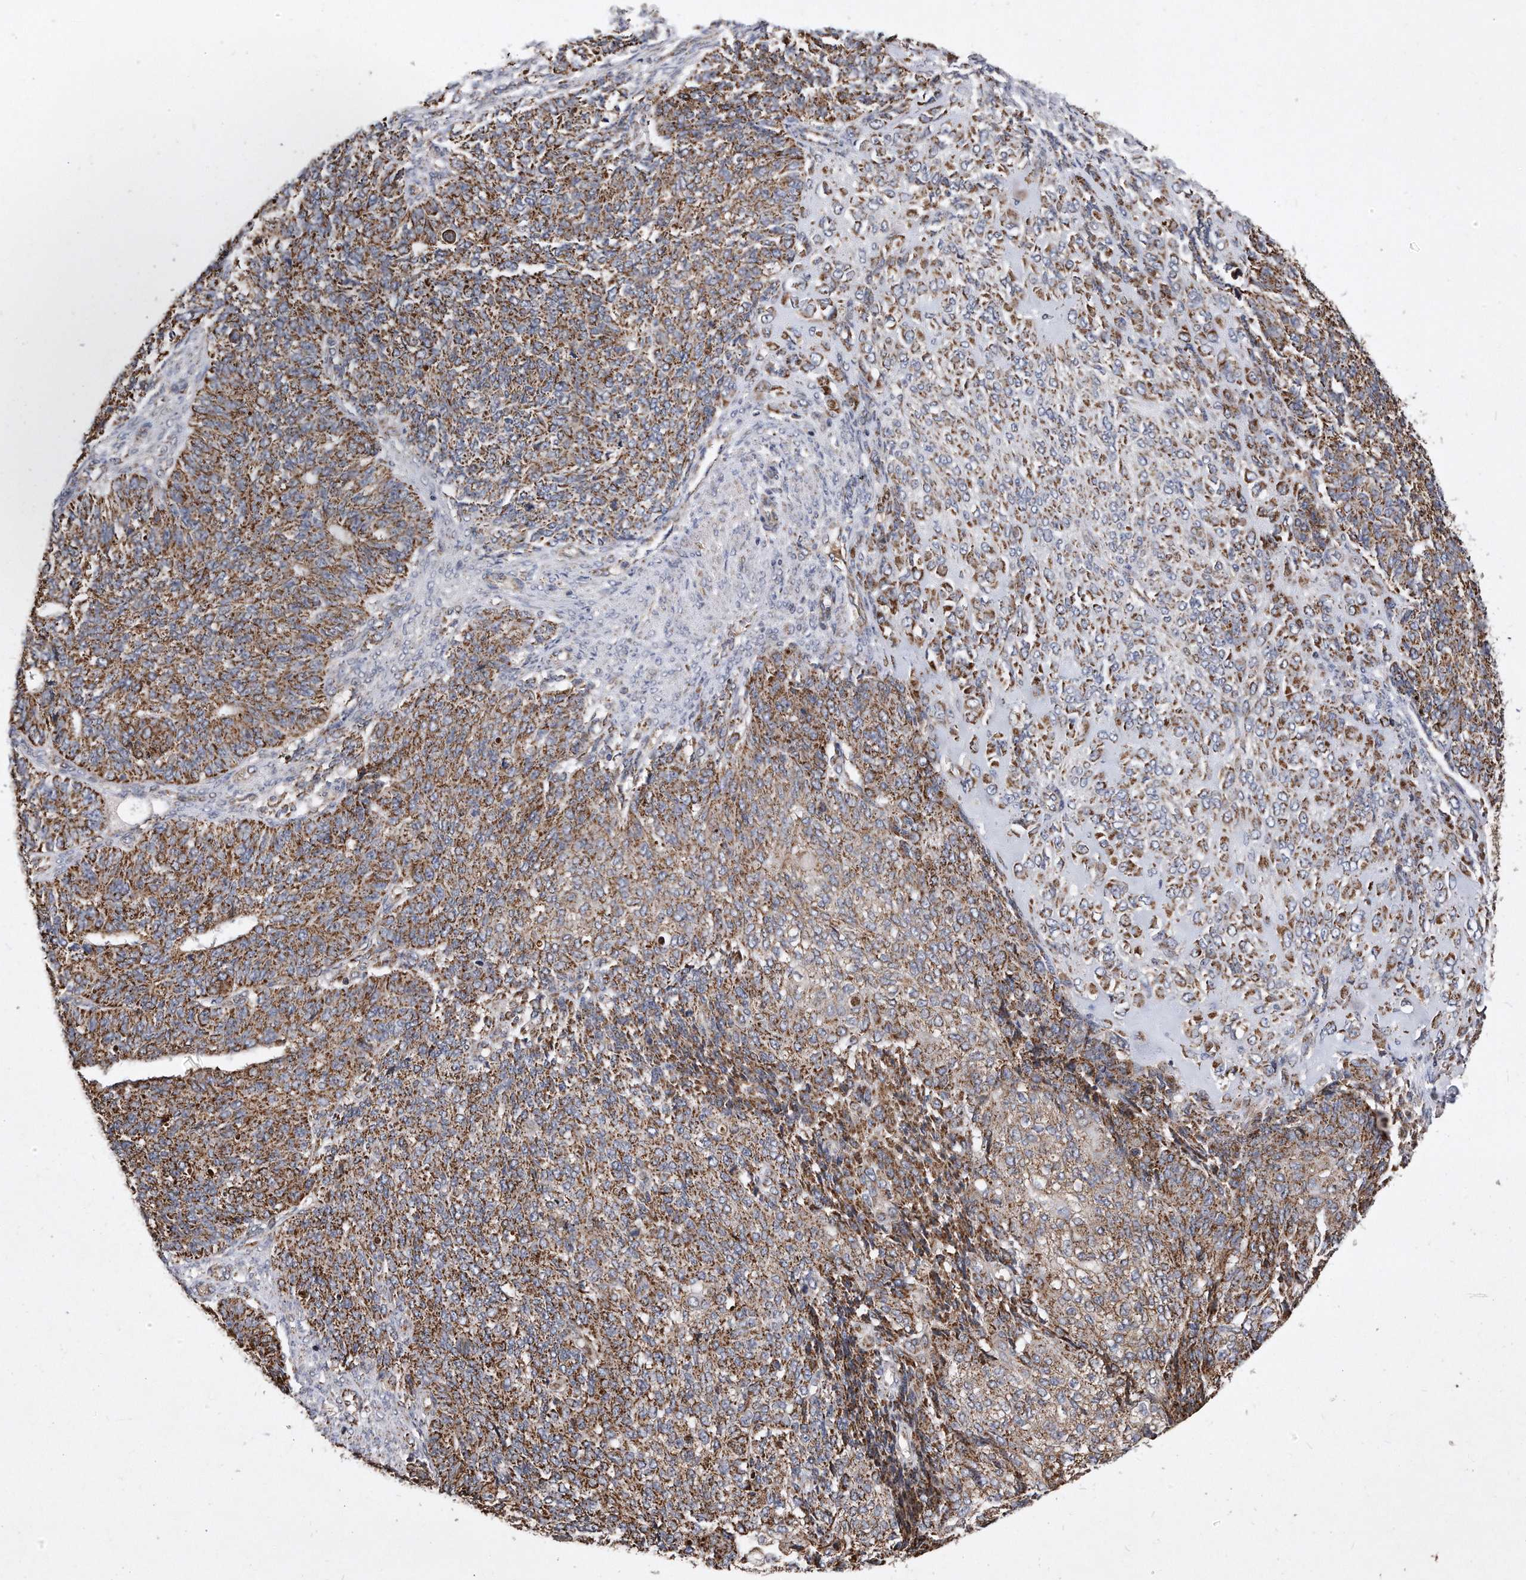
{"staining": {"intensity": "moderate", "quantity": ">75%", "location": "cytoplasmic/membranous"}, "tissue": "endometrial cancer", "cell_type": "Tumor cells", "image_type": "cancer", "snomed": [{"axis": "morphology", "description": "Adenocarcinoma, NOS"}, {"axis": "topography", "description": "Endometrium"}], "caption": "The immunohistochemical stain shows moderate cytoplasmic/membranous expression in tumor cells of endometrial adenocarcinoma tissue.", "gene": "PPP5C", "patient": {"sex": "female", "age": 32}}